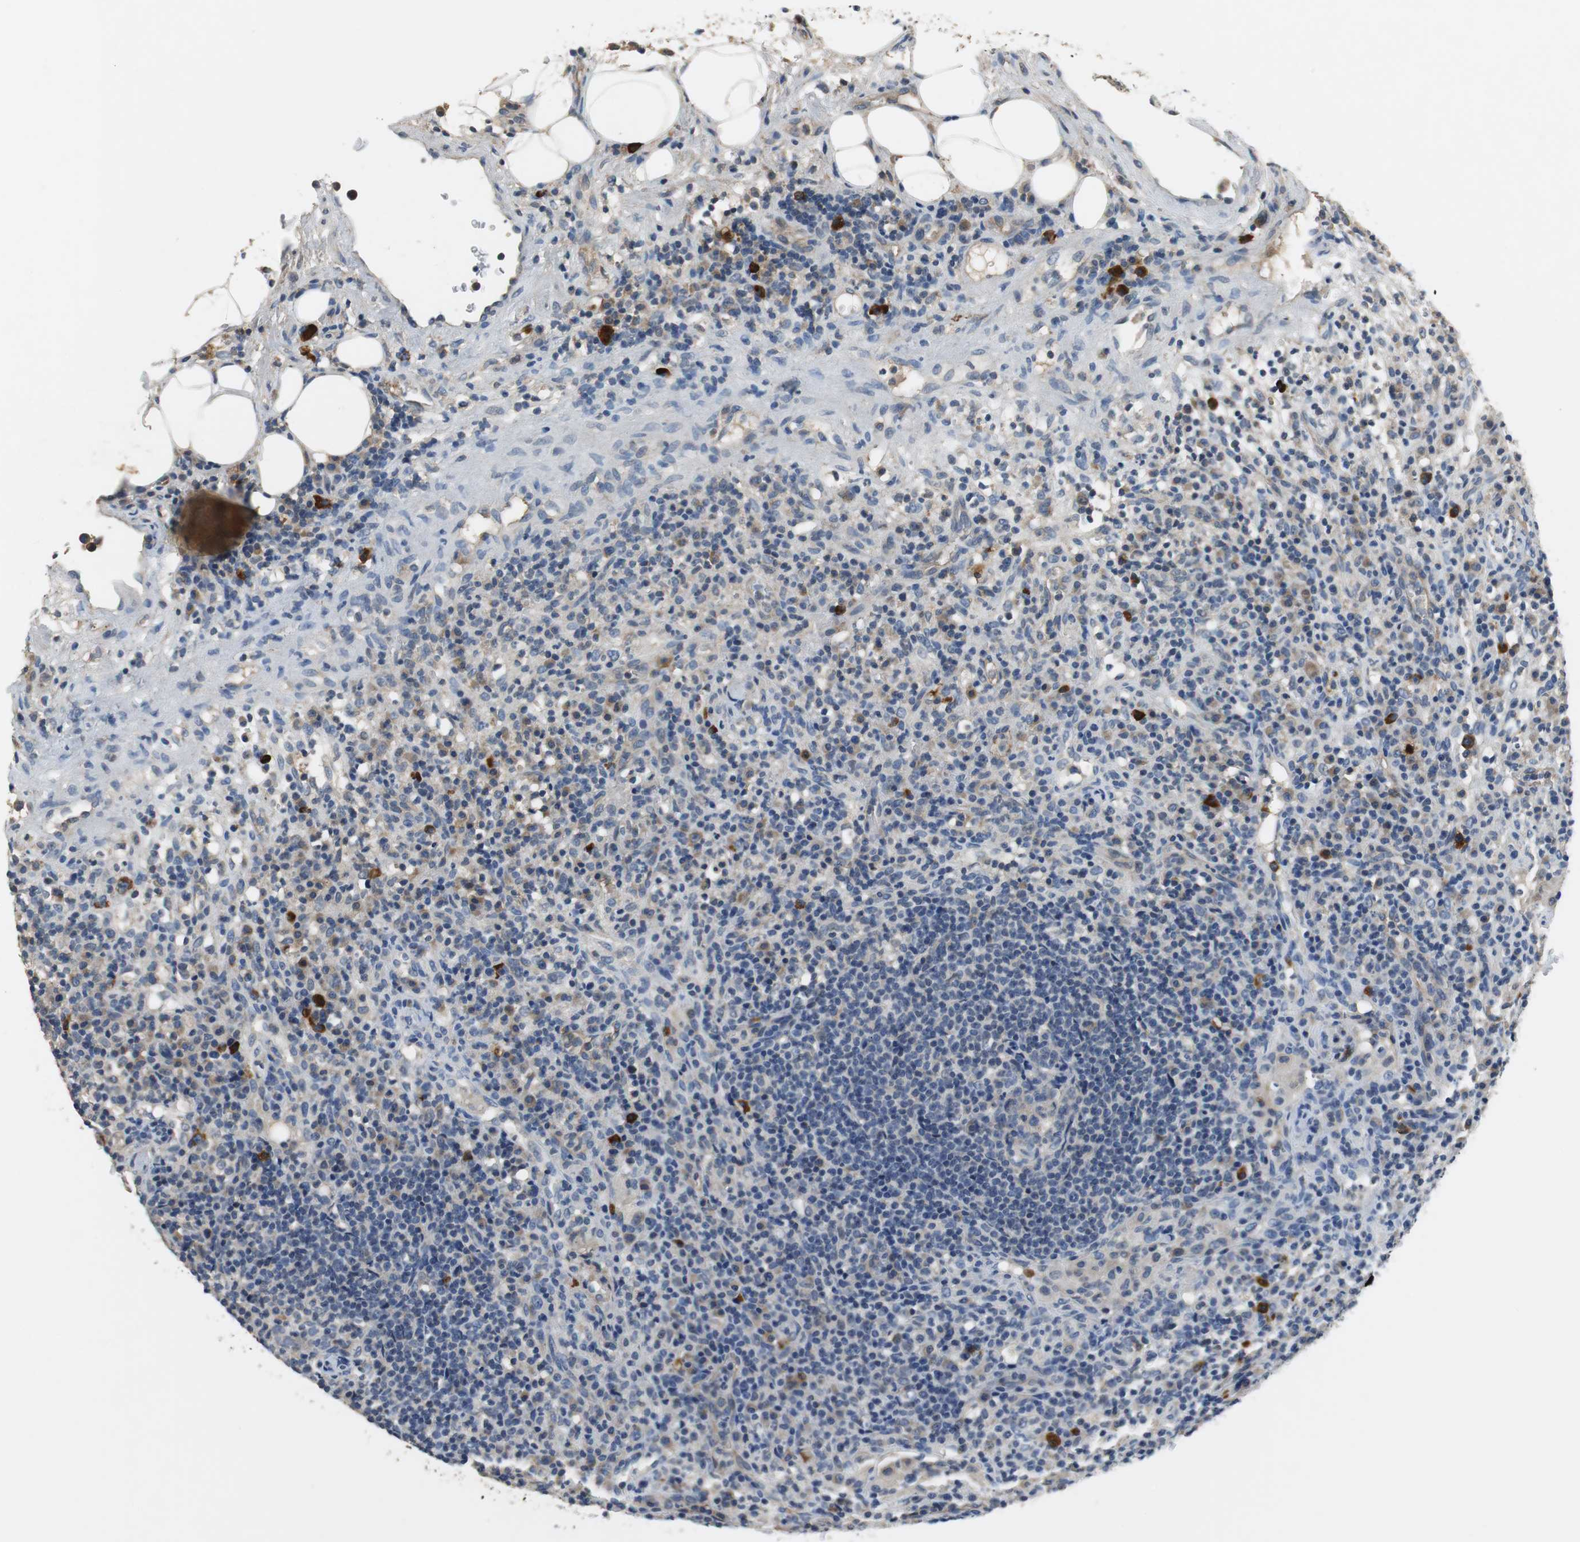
{"staining": {"intensity": "negative", "quantity": "none", "location": "none"}, "tissue": "lymphoma", "cell_type": "Tumor cells", "image_type": "cancer", "snomed": [{"axis": "morphology", "description": "Hodgkin's disease, NOS"}, {"axis": "topography", "description": "Lymph node"}], "caption": "Tumor cells are negative for protein expression in human Hodgkin's disease.", "gene": "MTIF2", "patient": {"sex": "male", "age": 65}}